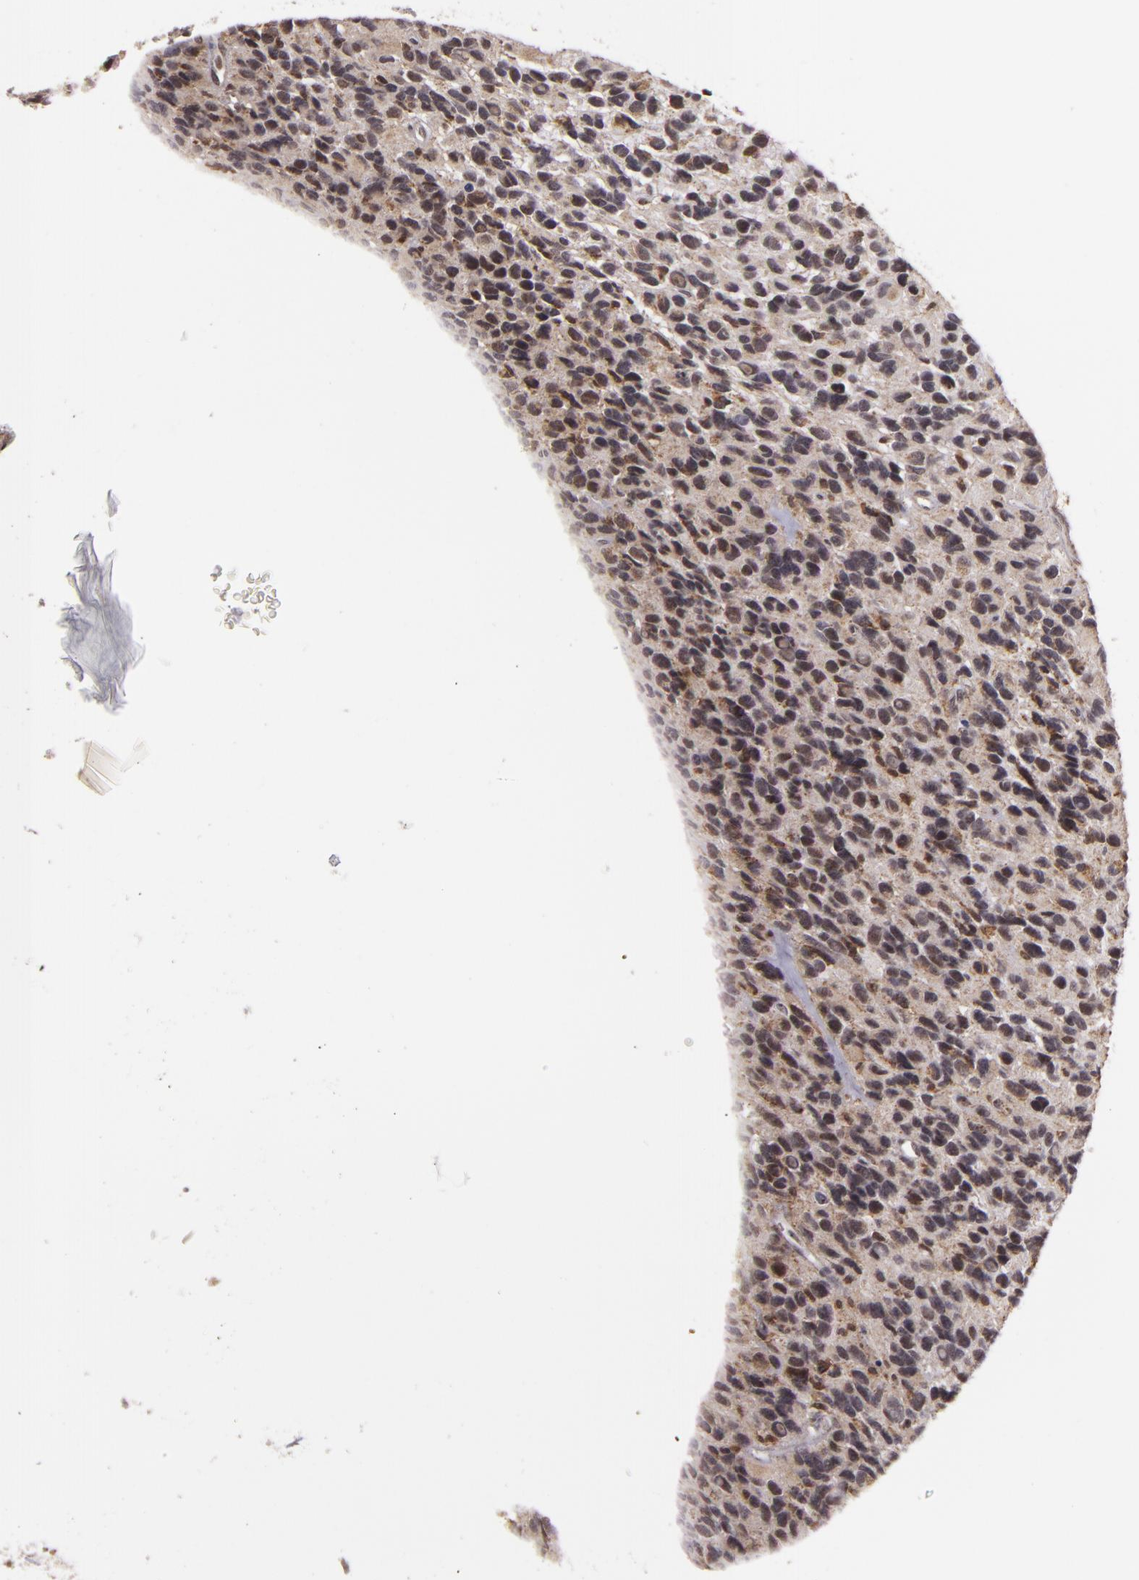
{"staining": {"intensity": "moderate", "quantity": "25%-75%", "location": "nuclear"}, "tissue": "glioma", "cell_type": "Tumor cells", "image_type": "cancer", "snomed": [{"axis": "morphology", "description": "Glioma, malignant, High grade"}, {"axis": "topography", "description": "Brain"}], "caption": "This photomicrograph exhibits IHC staining of human malignant glioma (high-grade), with medium moderate nuclear expression in about 25%-75% of tumor cells.", "gene": "MXD1", "patient": {"sex": "male", "age": 77}}